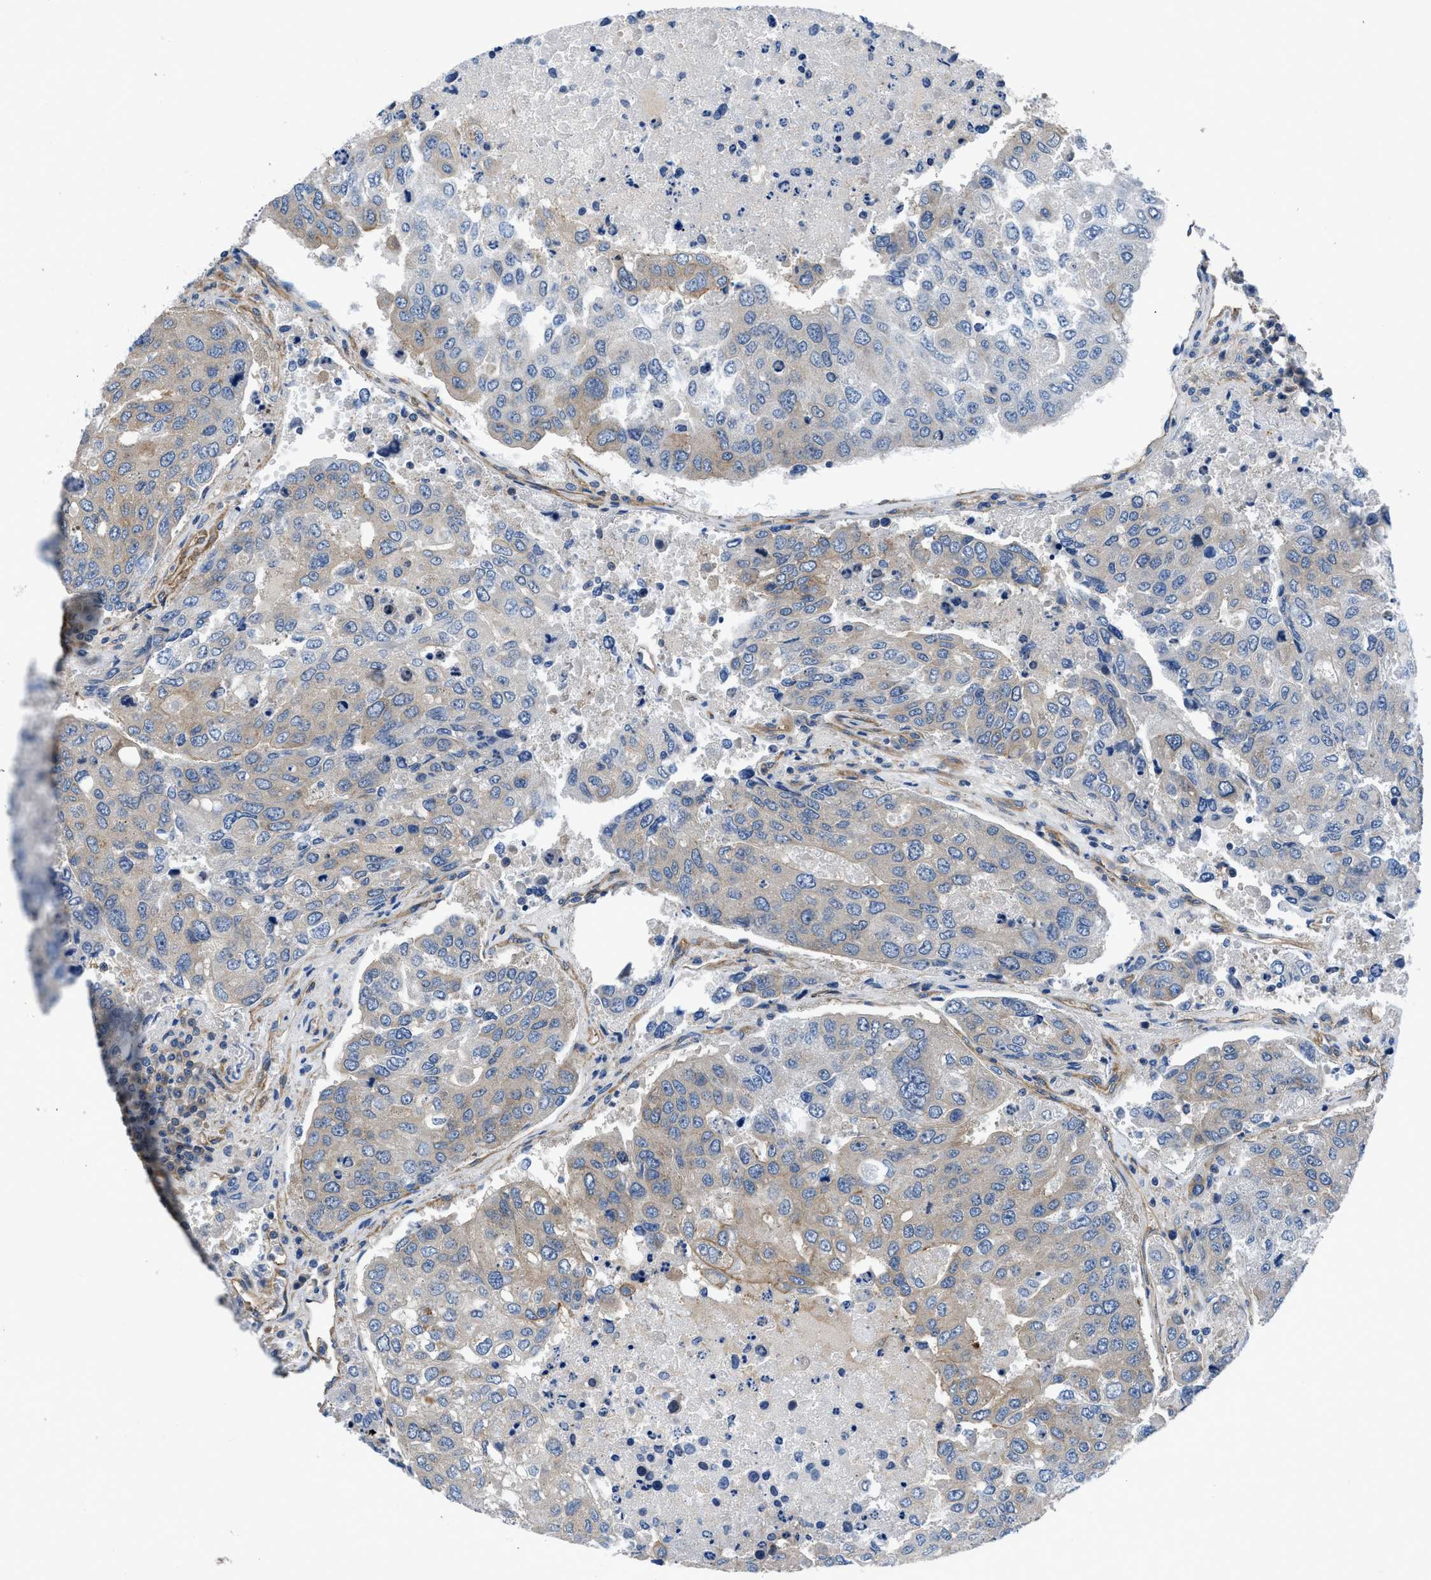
{"staining": {"intensity": "moderate", "quantity": "25%-75%", "location": "cytoplasmic/membranous"}, "tissue": "urothelial cancer", "cell_type": "Tumor cells", "image_type": "cancer", "snomed": [{"axis": "morphology", "description": "Urothelial carcinoma, High grade"}, {"axis": "topography", "description": "Lymph node"}, {"axis": "topography", "description": "Urinary bladder"}], "caption": "Tumor cells show moderate cytoplasmic/membranous expression in approximately 25%-75% of cells in high-grade urothelial carcinoma.", "gene": "TRIP4", "patient": {"sex": "male", "age": 51}}